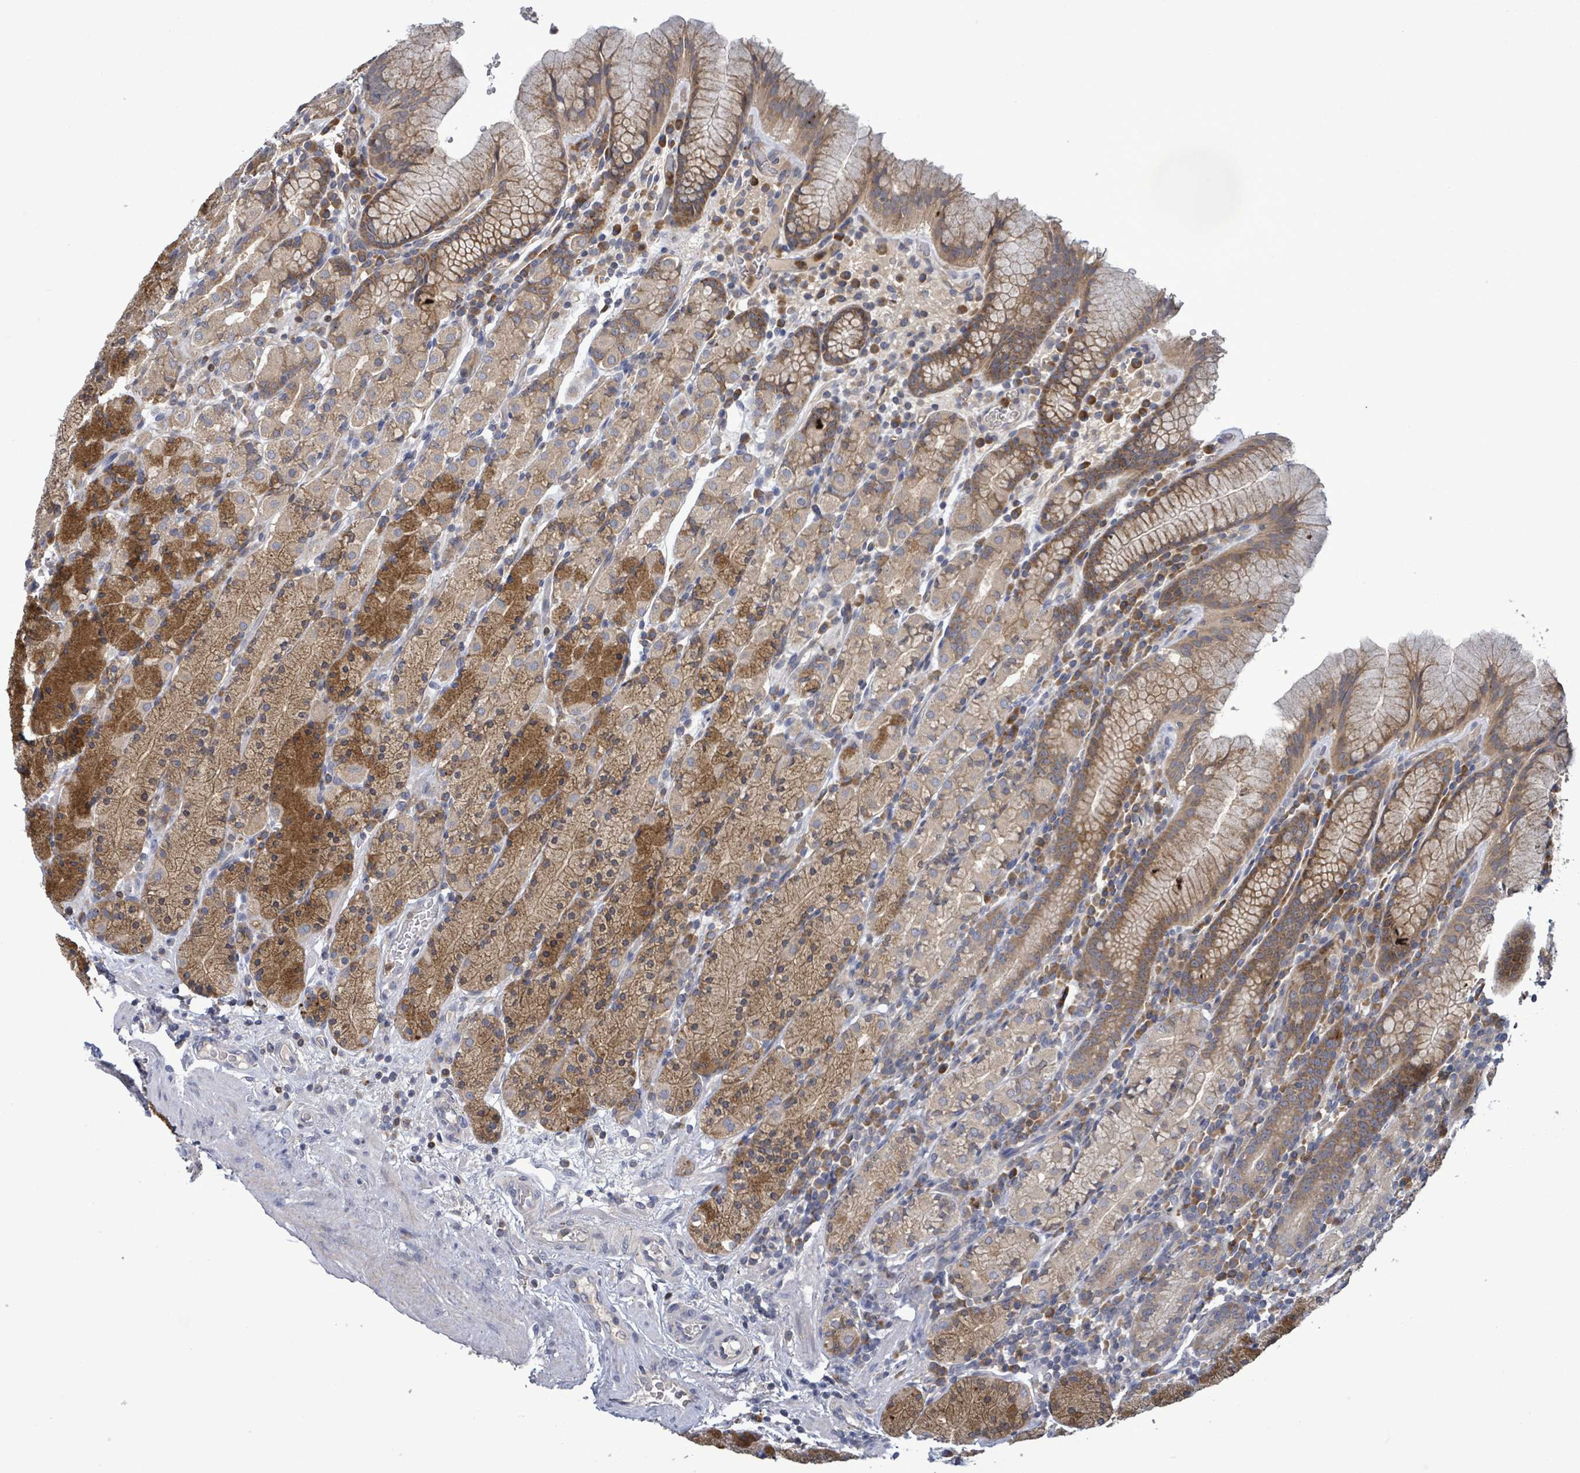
{"staining": {"intensity": "moderate", "quantity": ">75%", "location": "cytoplasmic/membranous"}, "tissue": "stomach", "cell_type": "Glandular cells", "image_type": "normal", "snomed": [{"axis": "morphology", "description": "Normal tissue, NOS"}, {"axis": "topography", "description": "Stomach, upper"}, {"axis": "topography", "description": "Stomach"}], "caption": "Normal stomach displays moderate cytoplasmic/membranous expression in approximately >75% of glandular cells.", "gene": "SERPINE3", "patient": {"sex": "male", "age": 62}}